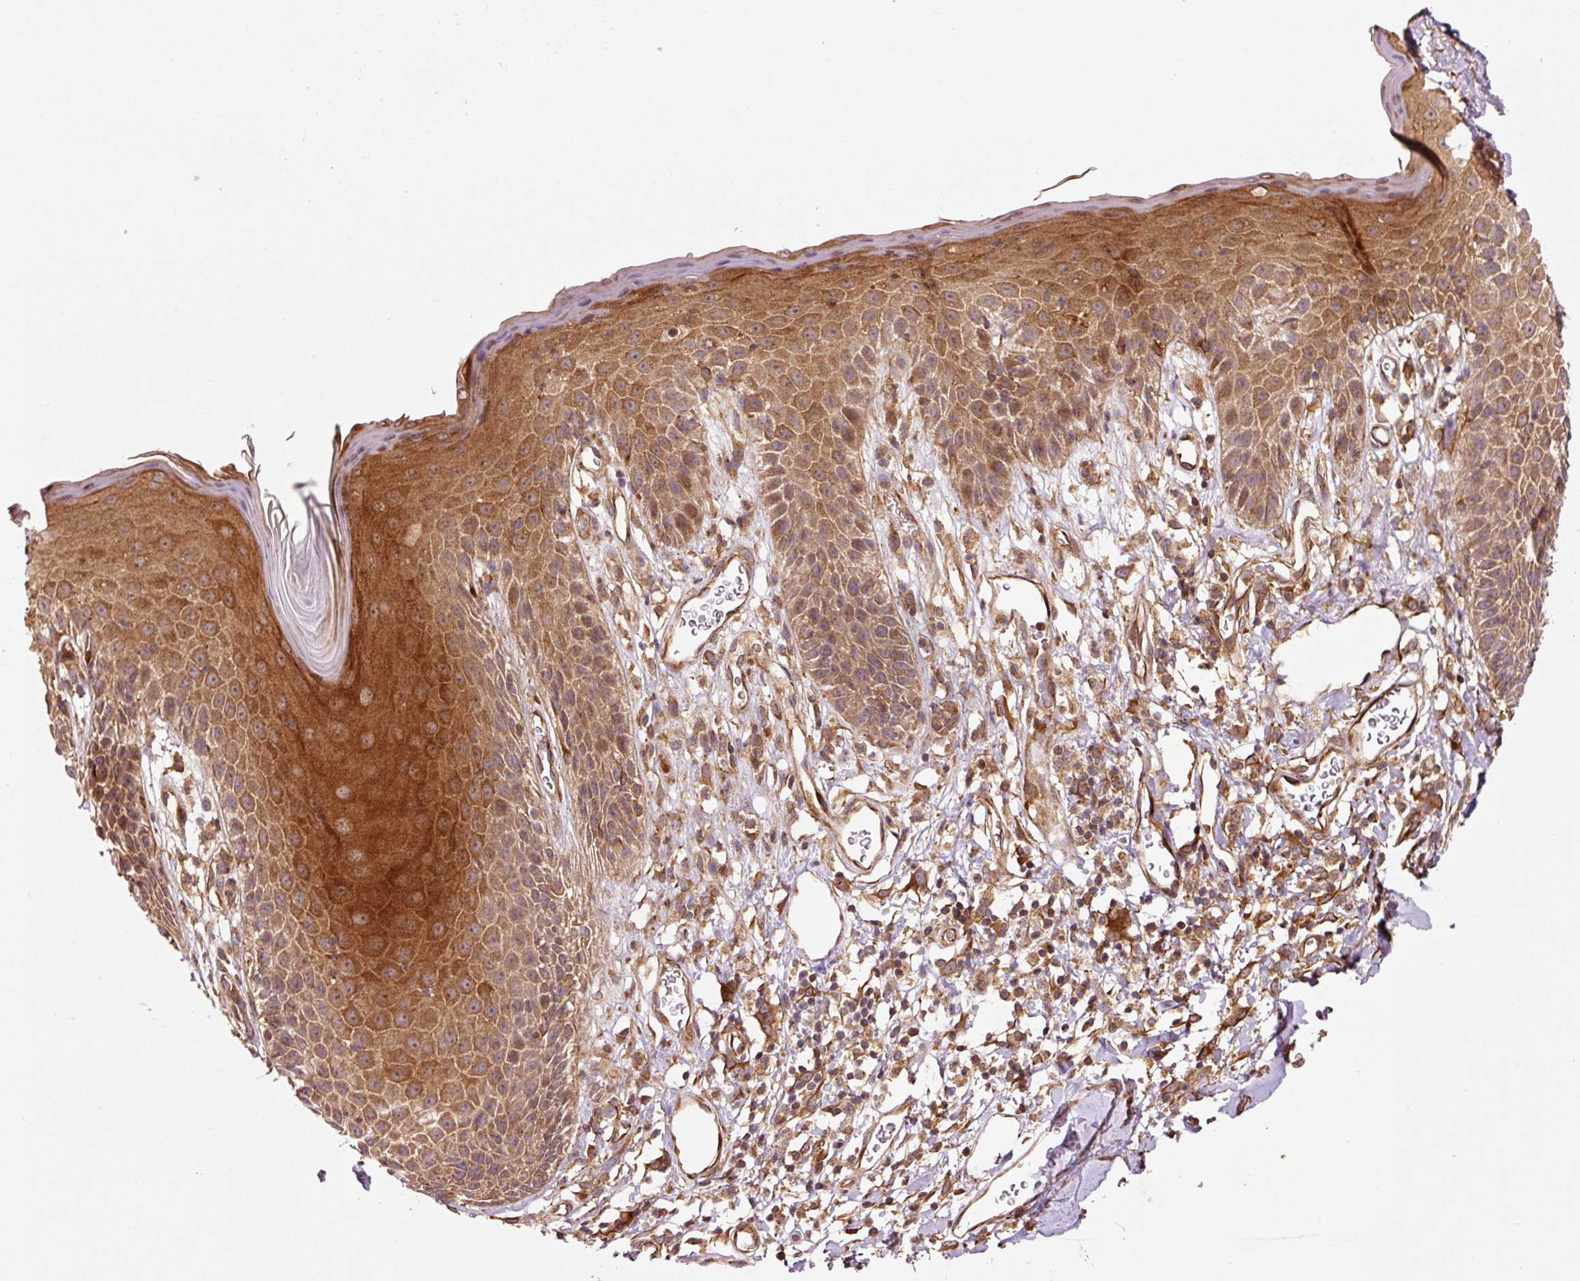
{"staining": {"intensity": "moderate", "quantity": ">75%", "location": "cytoplasmic/membranous"}, "tissue": "adipose tissue", "cell_type": "Adipocytes", "image_type": "normal", "snomed": [{"axis": "morphology", "description": "Normal tissue, NOS"}, {"axis": "topography", "description": "Vulva"}, {"axis": "topography", "description": "Peripheral nerve tissue"}], "caption": "High-power microscopy captured an IHC photomicrograph of benign adipose tissue, revealing moderate cytoplasmic/membranous expression in approximately >75% of adipocytes.", "gene": "OXER1", "patient": {"sex": "female", "age": 68}}